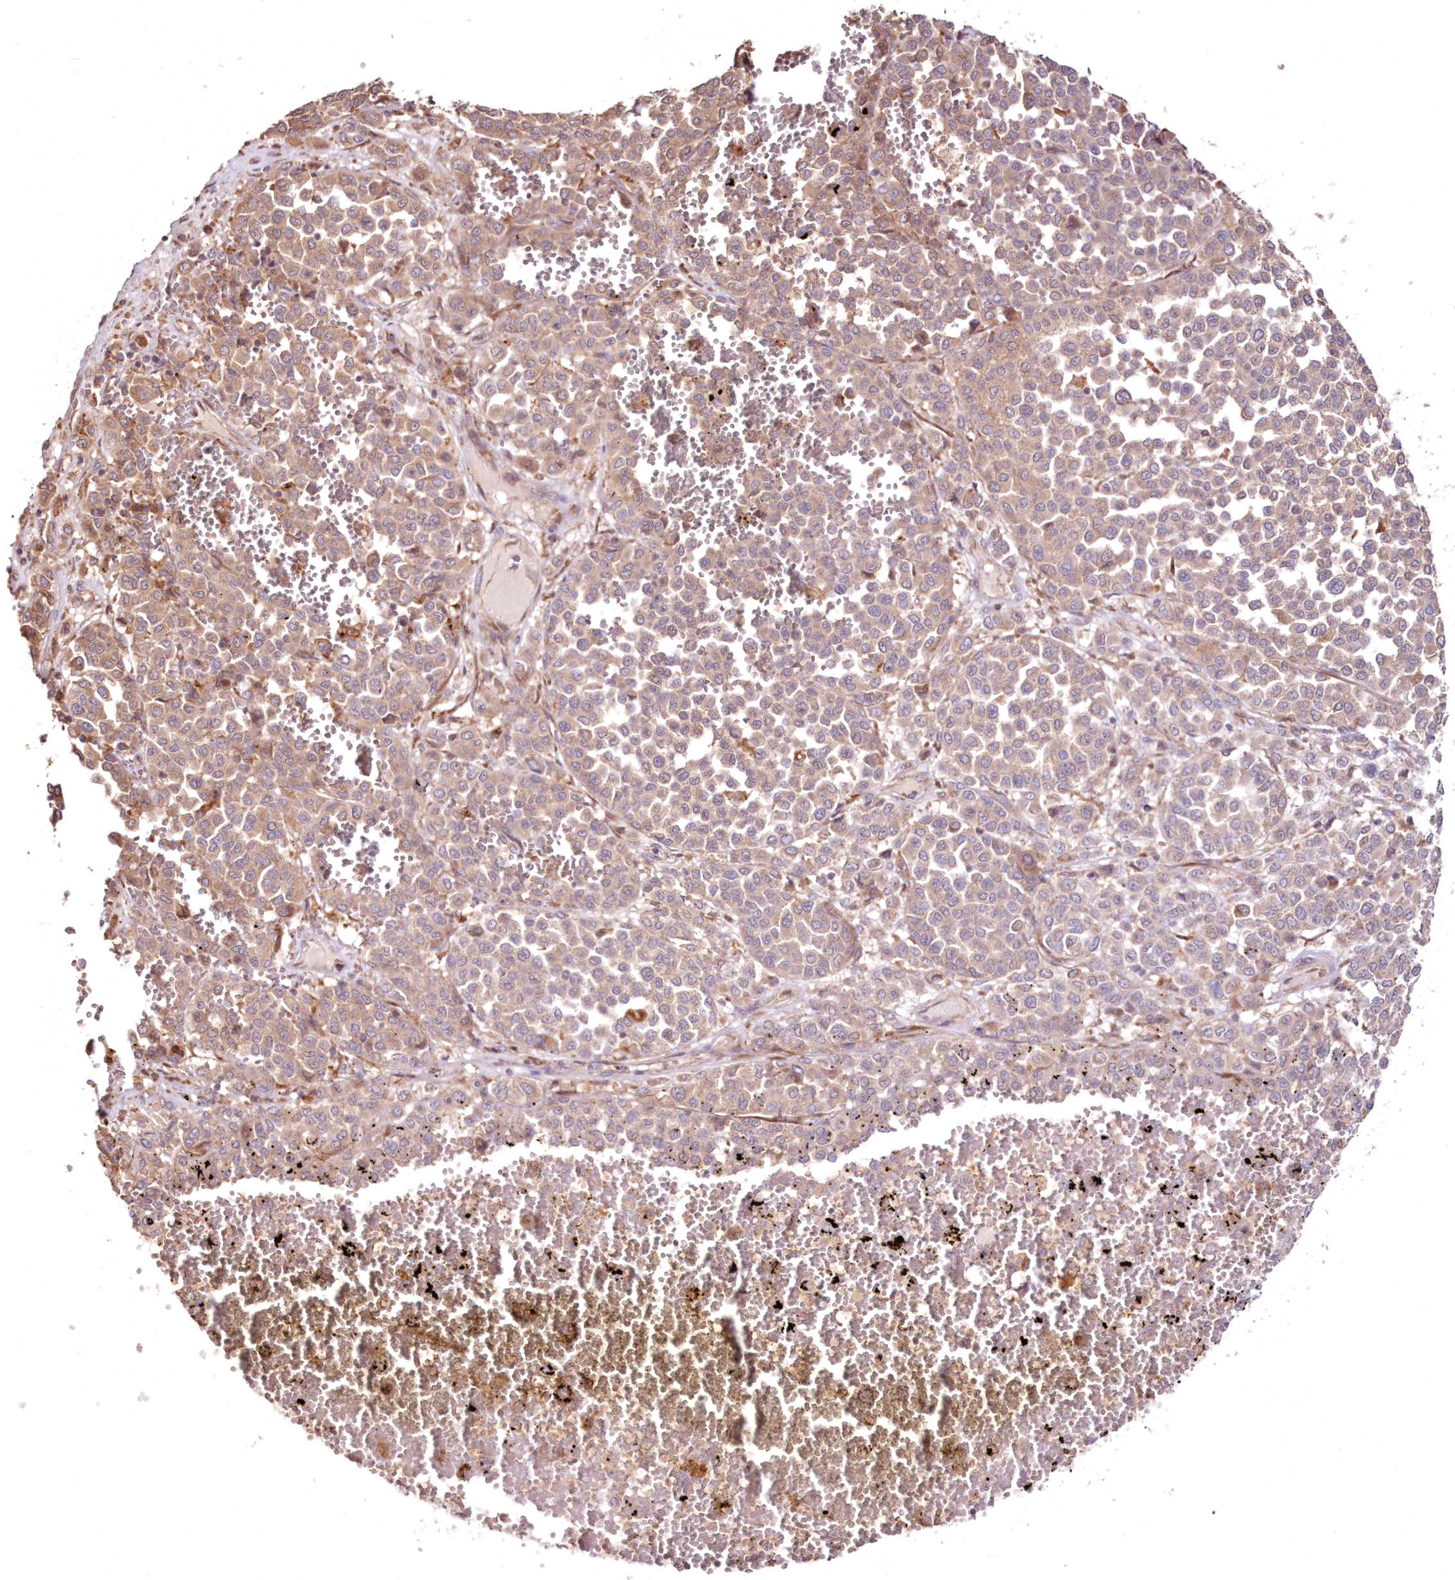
{"staining": {"intensity": "moderate", "quantity": ">75%", "location": "cytoplasmic/membranous"}, "tissue": "melanoma", "cell_type": "Tumor cells", "image_type": "cancer", "snomed": [{"axis": "morphology", "description": "Malignant melanoma, Metastatic site"}, {"axis": "topography", "description": "Pancreas"}], "caption": "Immunohistochemical staining of melanoma demonstrates moderate cytoplasmic/membranous protein positivity in approximately >75% of tumor cells.", "gene": "DDO", "patient": {"sex": "female", "age": 30}}